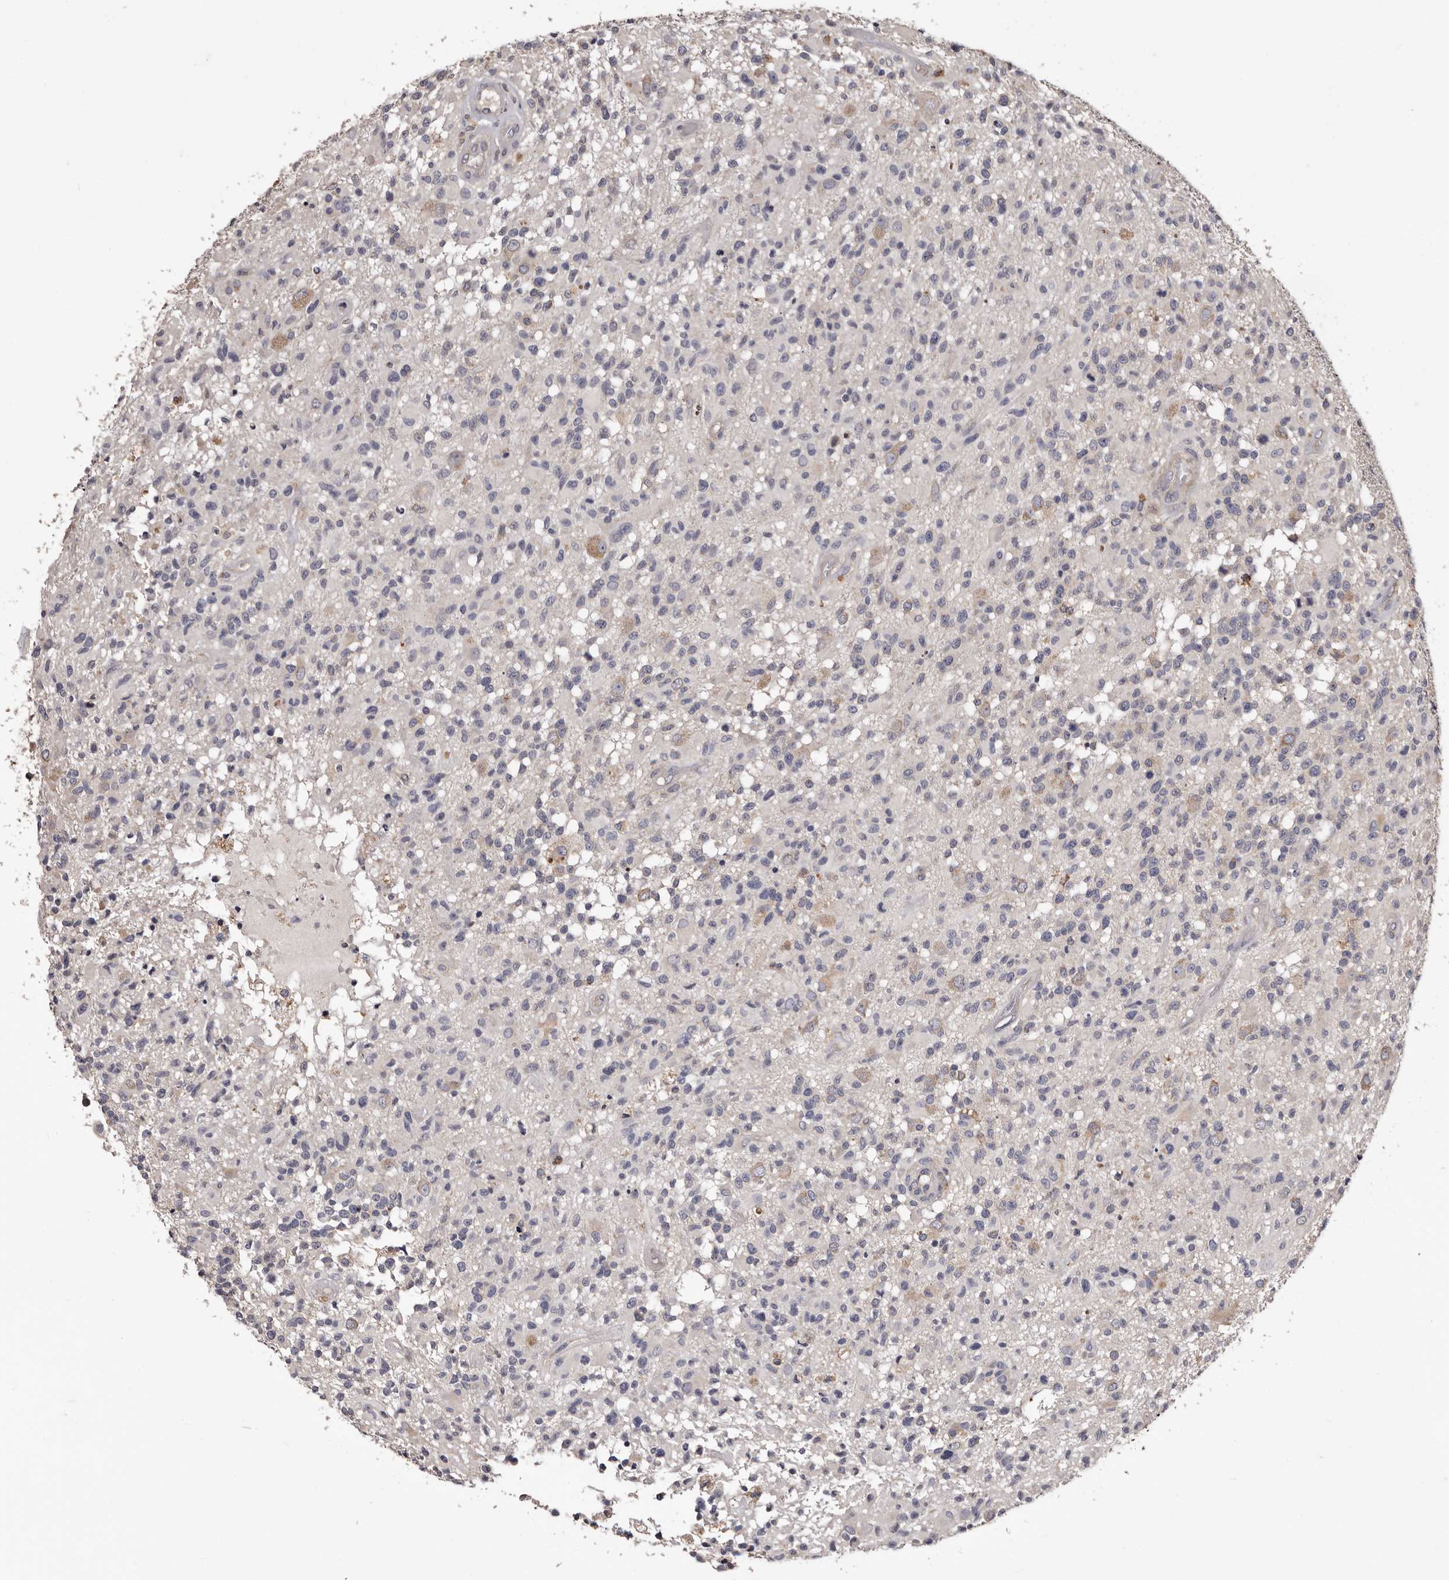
{"staining": {"intensity": "negative", "quantity": "none", "location": "none"}, "tissue": "glioma", "cell_type": "Tumor cells", "image_type": "cancer", "snomed": [{"axis": "morphology", "description": "Glioma, malignant, High grade"}, {"axis": "morphology", "description": "Glioblastoma, NOS"}, {"axis": "topography", "description": "Brain"}], "caption": "Tumor cells show no significant protein expression in glioblastoma.", "gene": "ETNK1", "patient": {"sex": "male", "age": 60}}